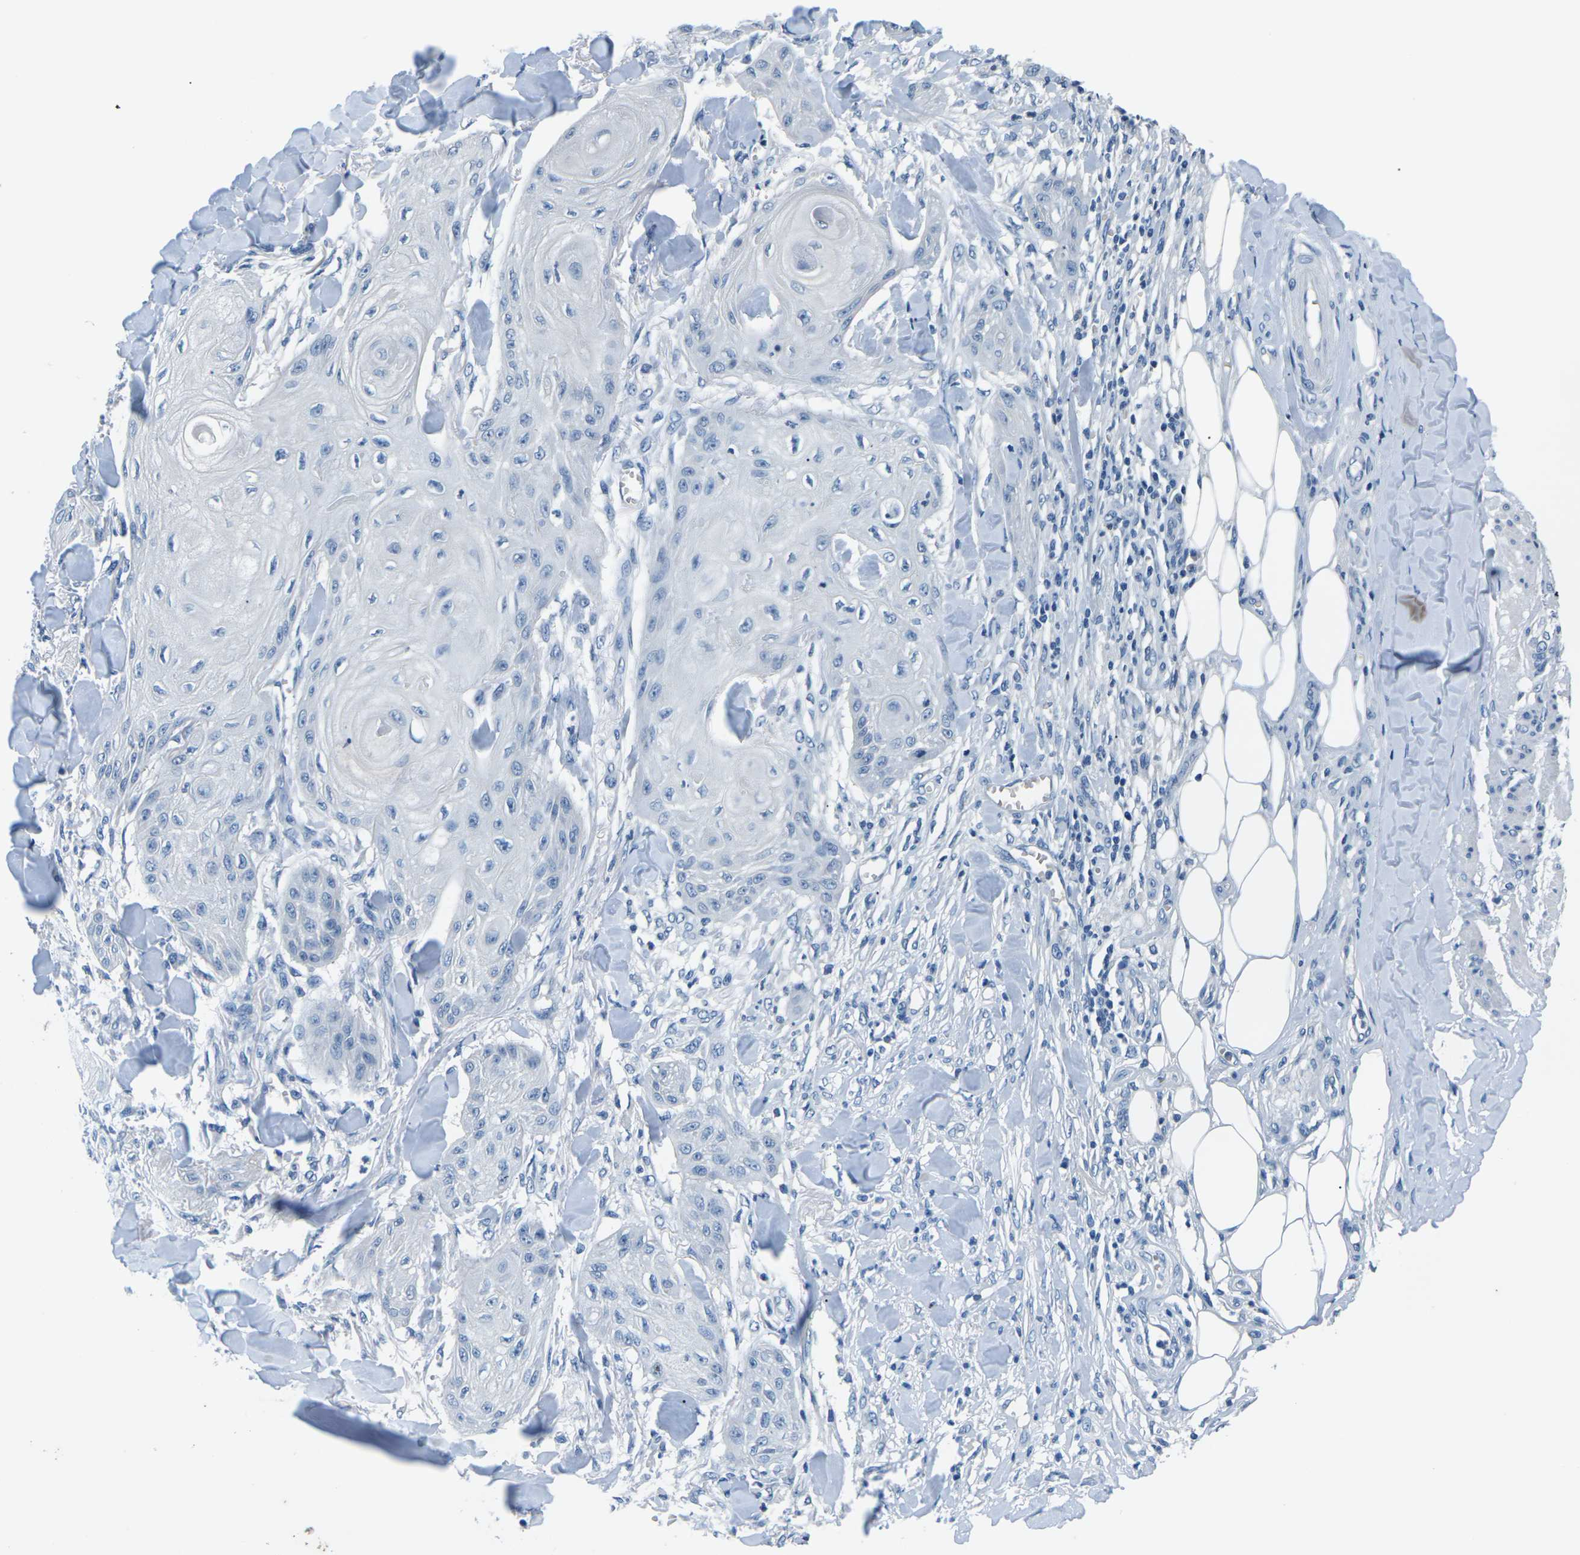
{"staining": {"intensity": "negative", "quantity": "none", "location": "none"}, "tissue": "skin cancer", "cell_type": "Tumor cells", "image_type": "cancer", "snomed": [{"axis": "morphology", "description": "Squamous cell carcinoma, NOS"}, {"axis": "topography", "description": "Skin"}], "caption": "The photomicrograph shows no significant staining in tumor cells of squamous cell carcinoma (skin). The staining was performed using DAB (3,3'-diaminobenzidine) to visualize the protein expression in brown, while the nuclei were stained in blue with hematoxylin (Magnification: 20x).", "gene": "UMOD", "patient": {"sex": "male", "age": 74}}